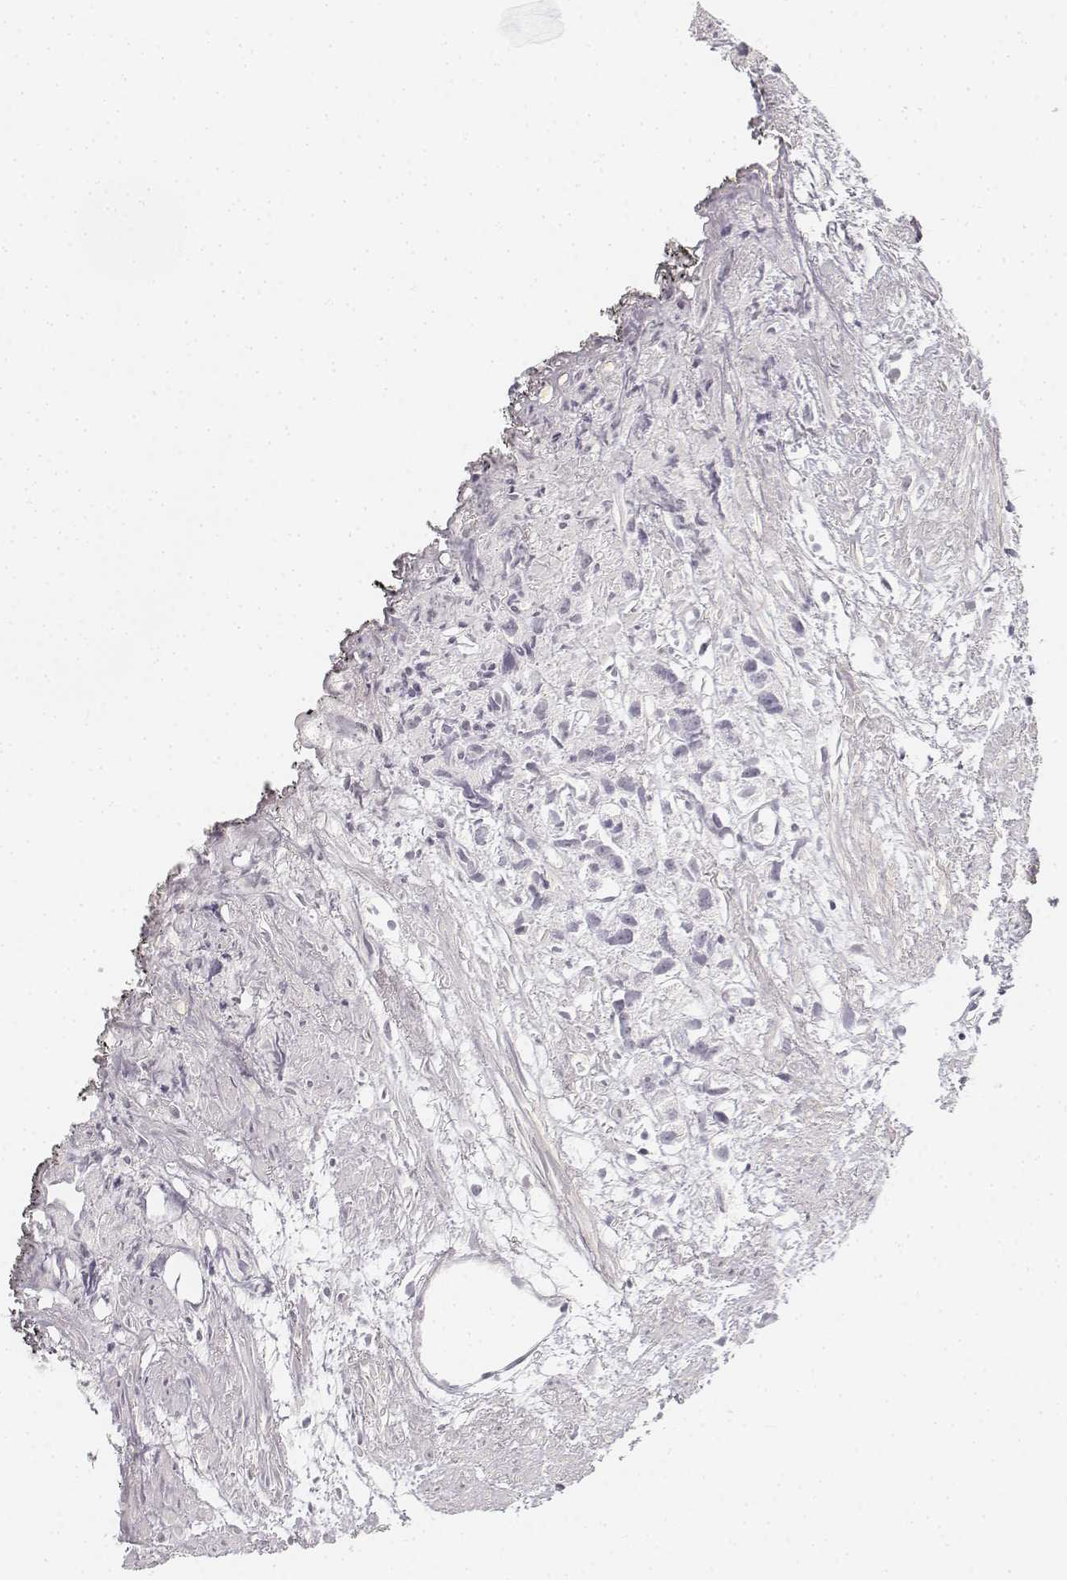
{"staining": {"intensity": "negative", "quantity": "none", "location": "none"}, "tissue": "prostate cancer", "cell_type": "Tumor cells", "image_type": "cancer", "snomed": [{"axis": "morphology", "description": "Adenocarcinoma, High grade"}, {"axis": "topography", "description": "Prostate"}], "caption": "High power microscopy micrograph of an immunohistochemistry (IHC) histopathology image of high-grade adenocarcinoma (prostate), revealing no significant expression in tumor cells.", "gene": "KRT25", "patient": {"sex": "male", "age": 68}}